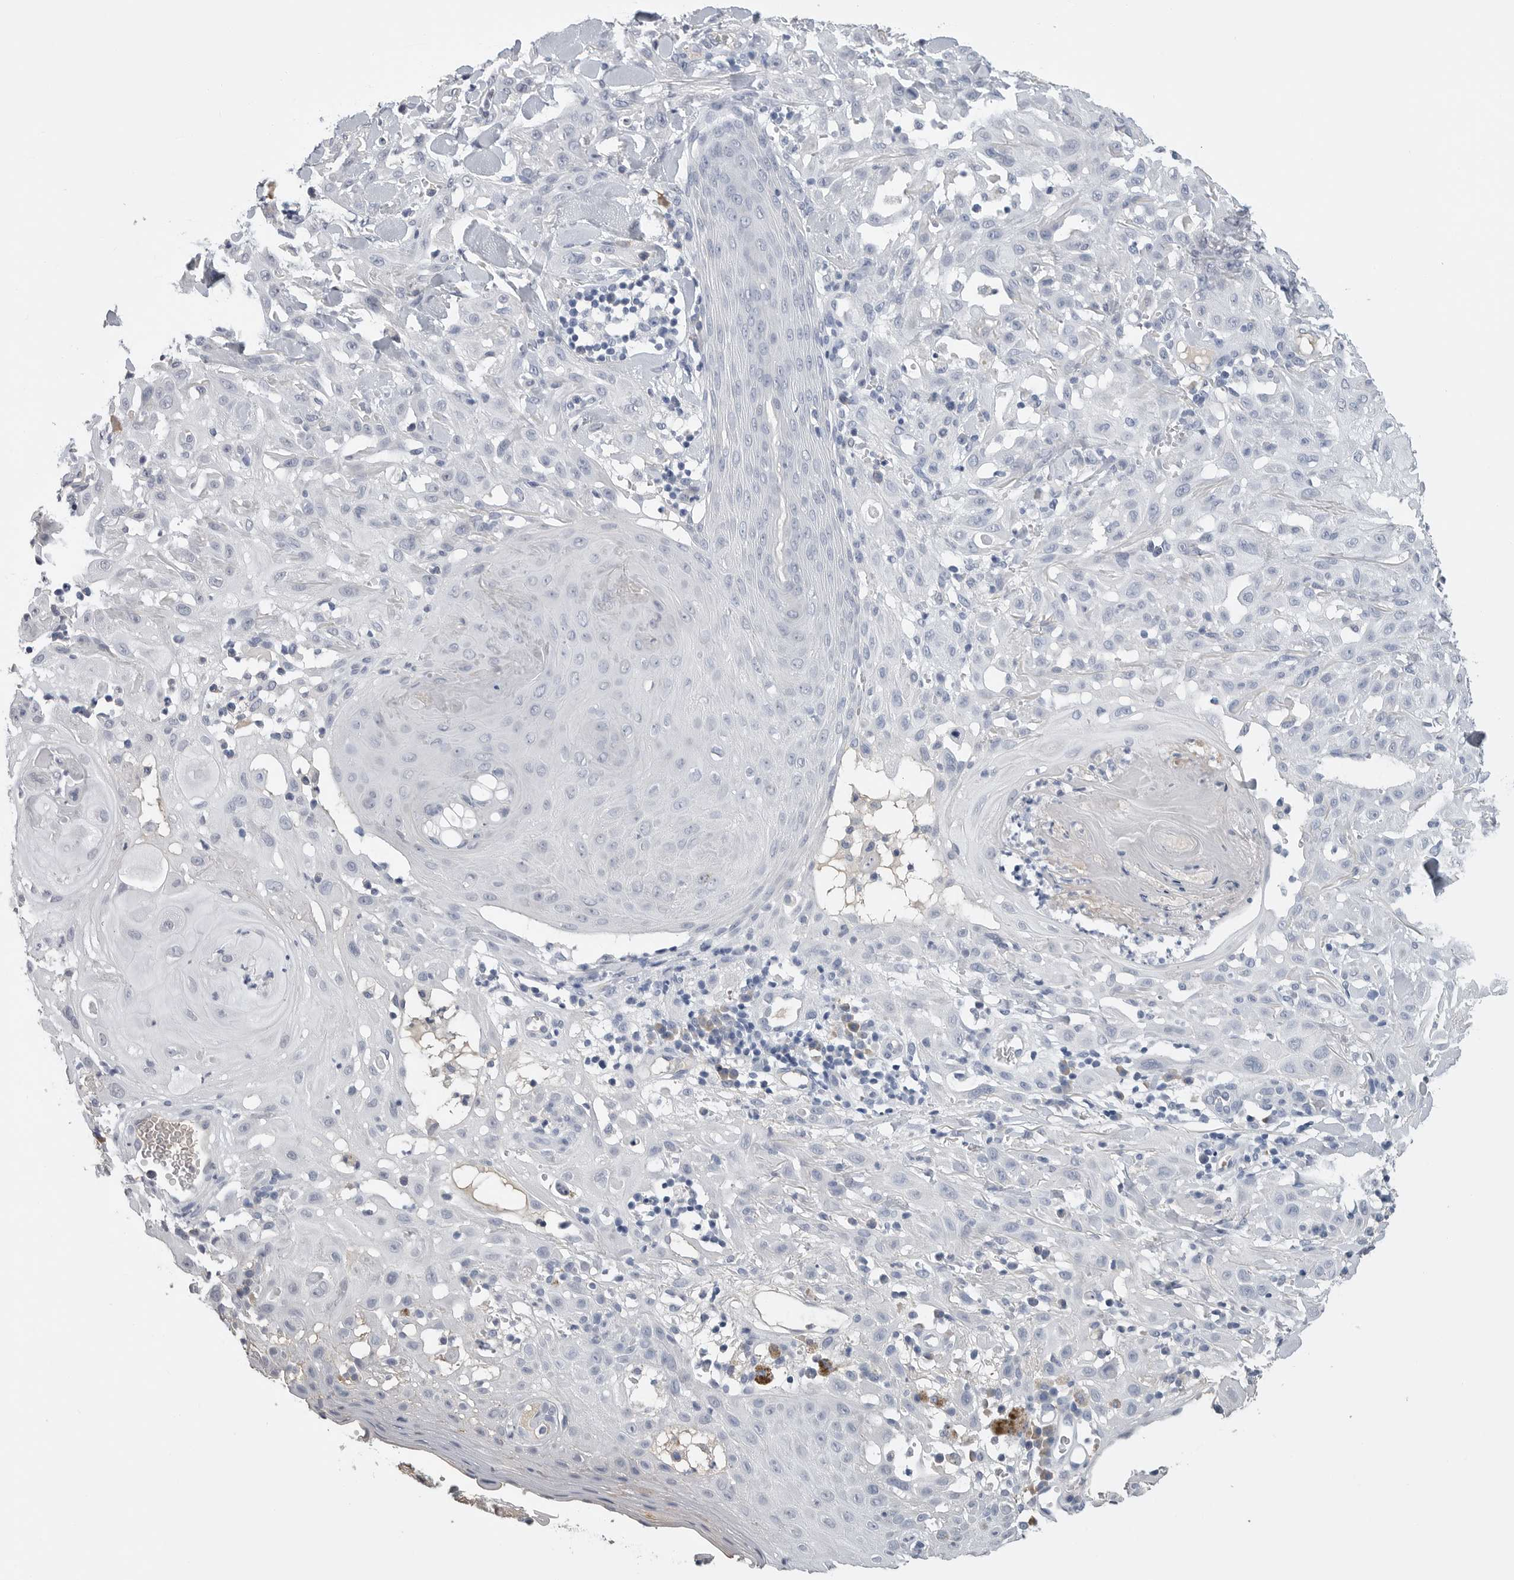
{"staining": {"intensity": "negative", "quantity": "none", "location": "none"}, "tissue": "skin cancer", "cell_type": "Tumor cells", "image_type": "cancer", "snomed": [{"axis": "morphology", "description": "Squamous cell carcinoma, NOS"}, {"axis": "topography", "description": "Skin"}], "caption": "A high-resolution photomicrograph shows immunohistochemistry staining of skin cancer, which displays no significant expression in tumor cells.", "gene": "FABP6", "patient": {"sex": "male", "age": 24}}